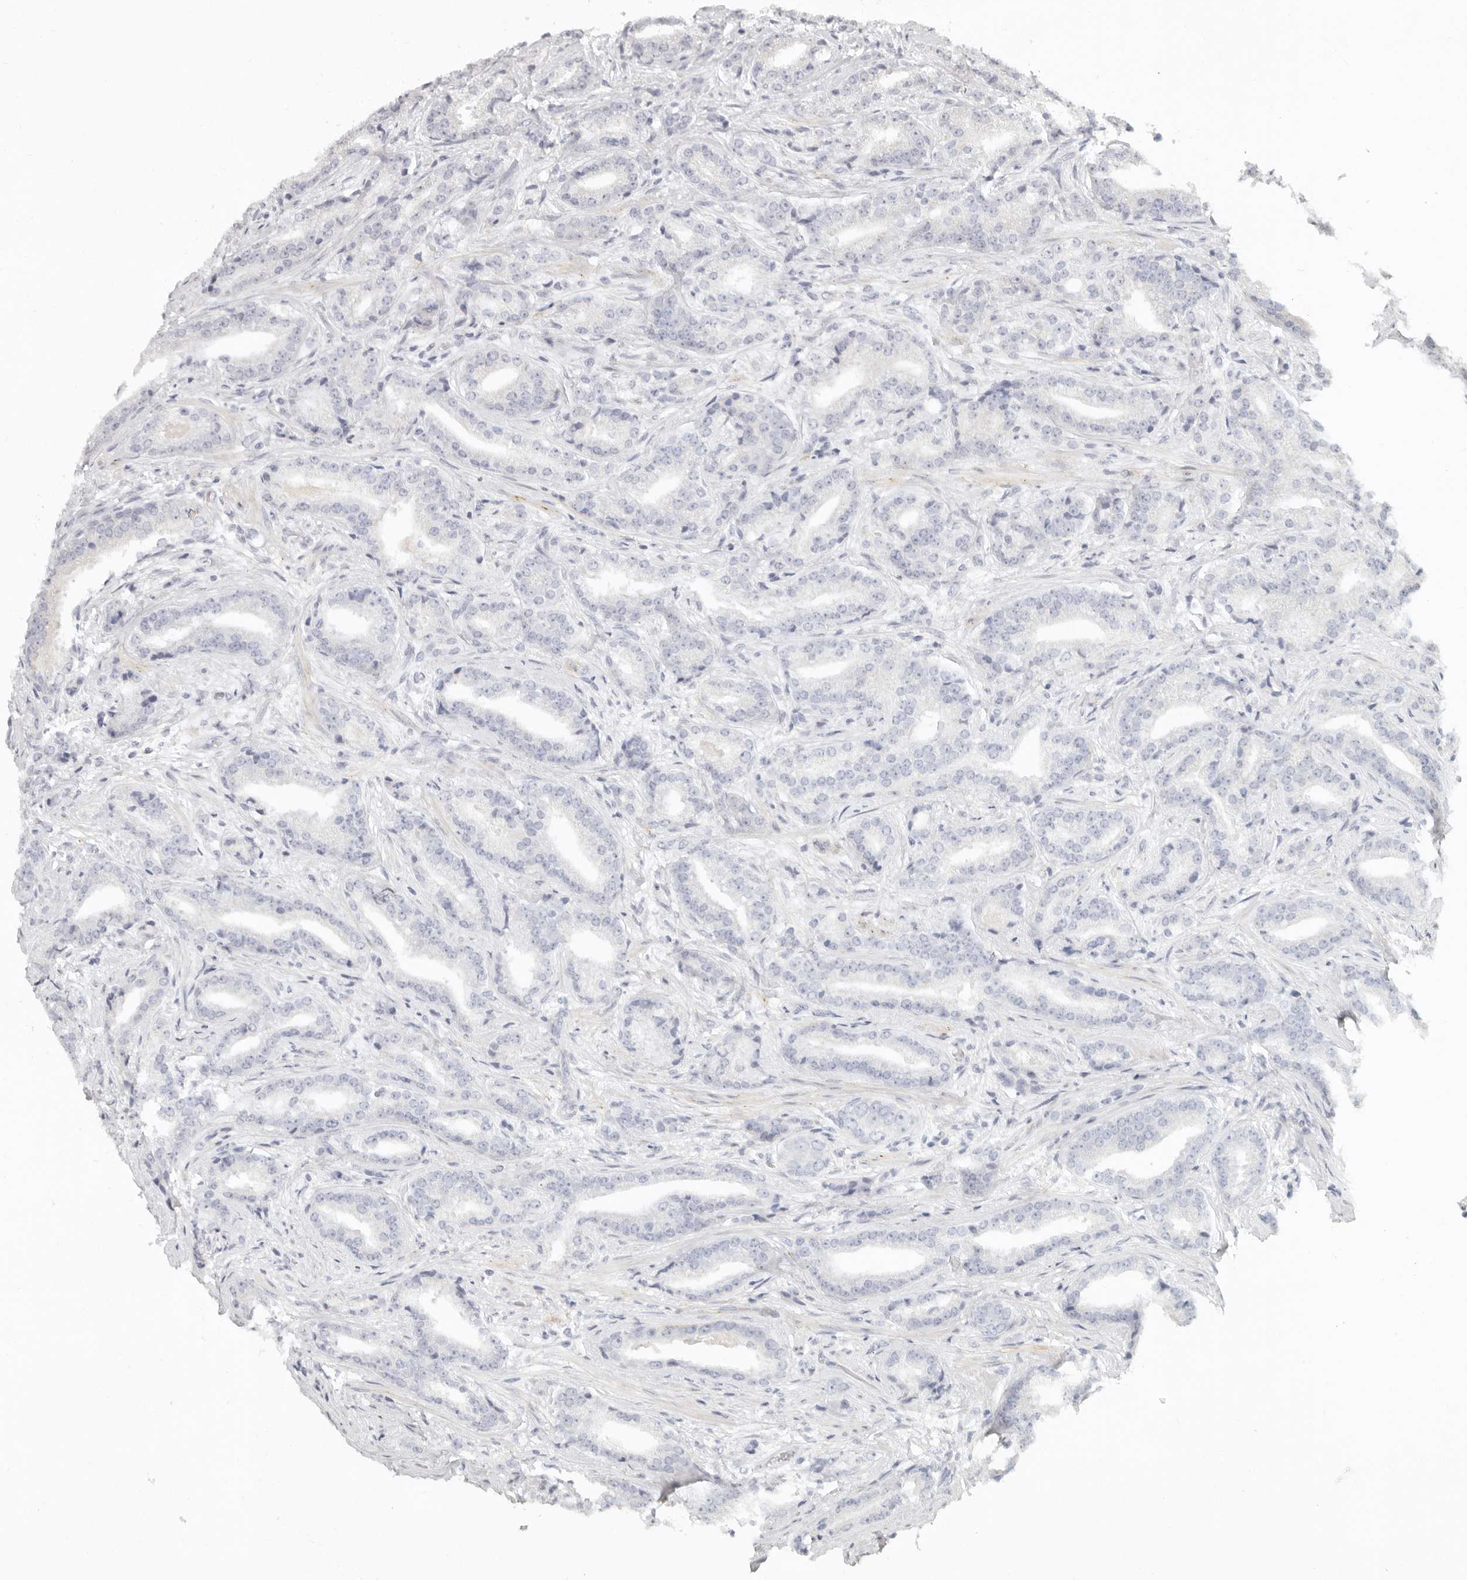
{"staining": {"intensity": "negative", "quantity": "none", "location": "none"}, "tissue": "prostate cancer", "cell_type": "Tumor cells", "image_type": "cancer", "snomed": [{"axis": "morphology", "description": "Adenocarcinoma, Low grade"}, {"axis": "topography", "description": "Prostate"}], "caption": "An immunohistochemistry histopathology image of adenocarcinoma (low-grade) (prostate) is shown. There is no staining in tumor cells of adenocarcinoma (low-grade) (prostate).", "gene": "NIBAN1", "patient": {"sex": "male", "age": 67}}